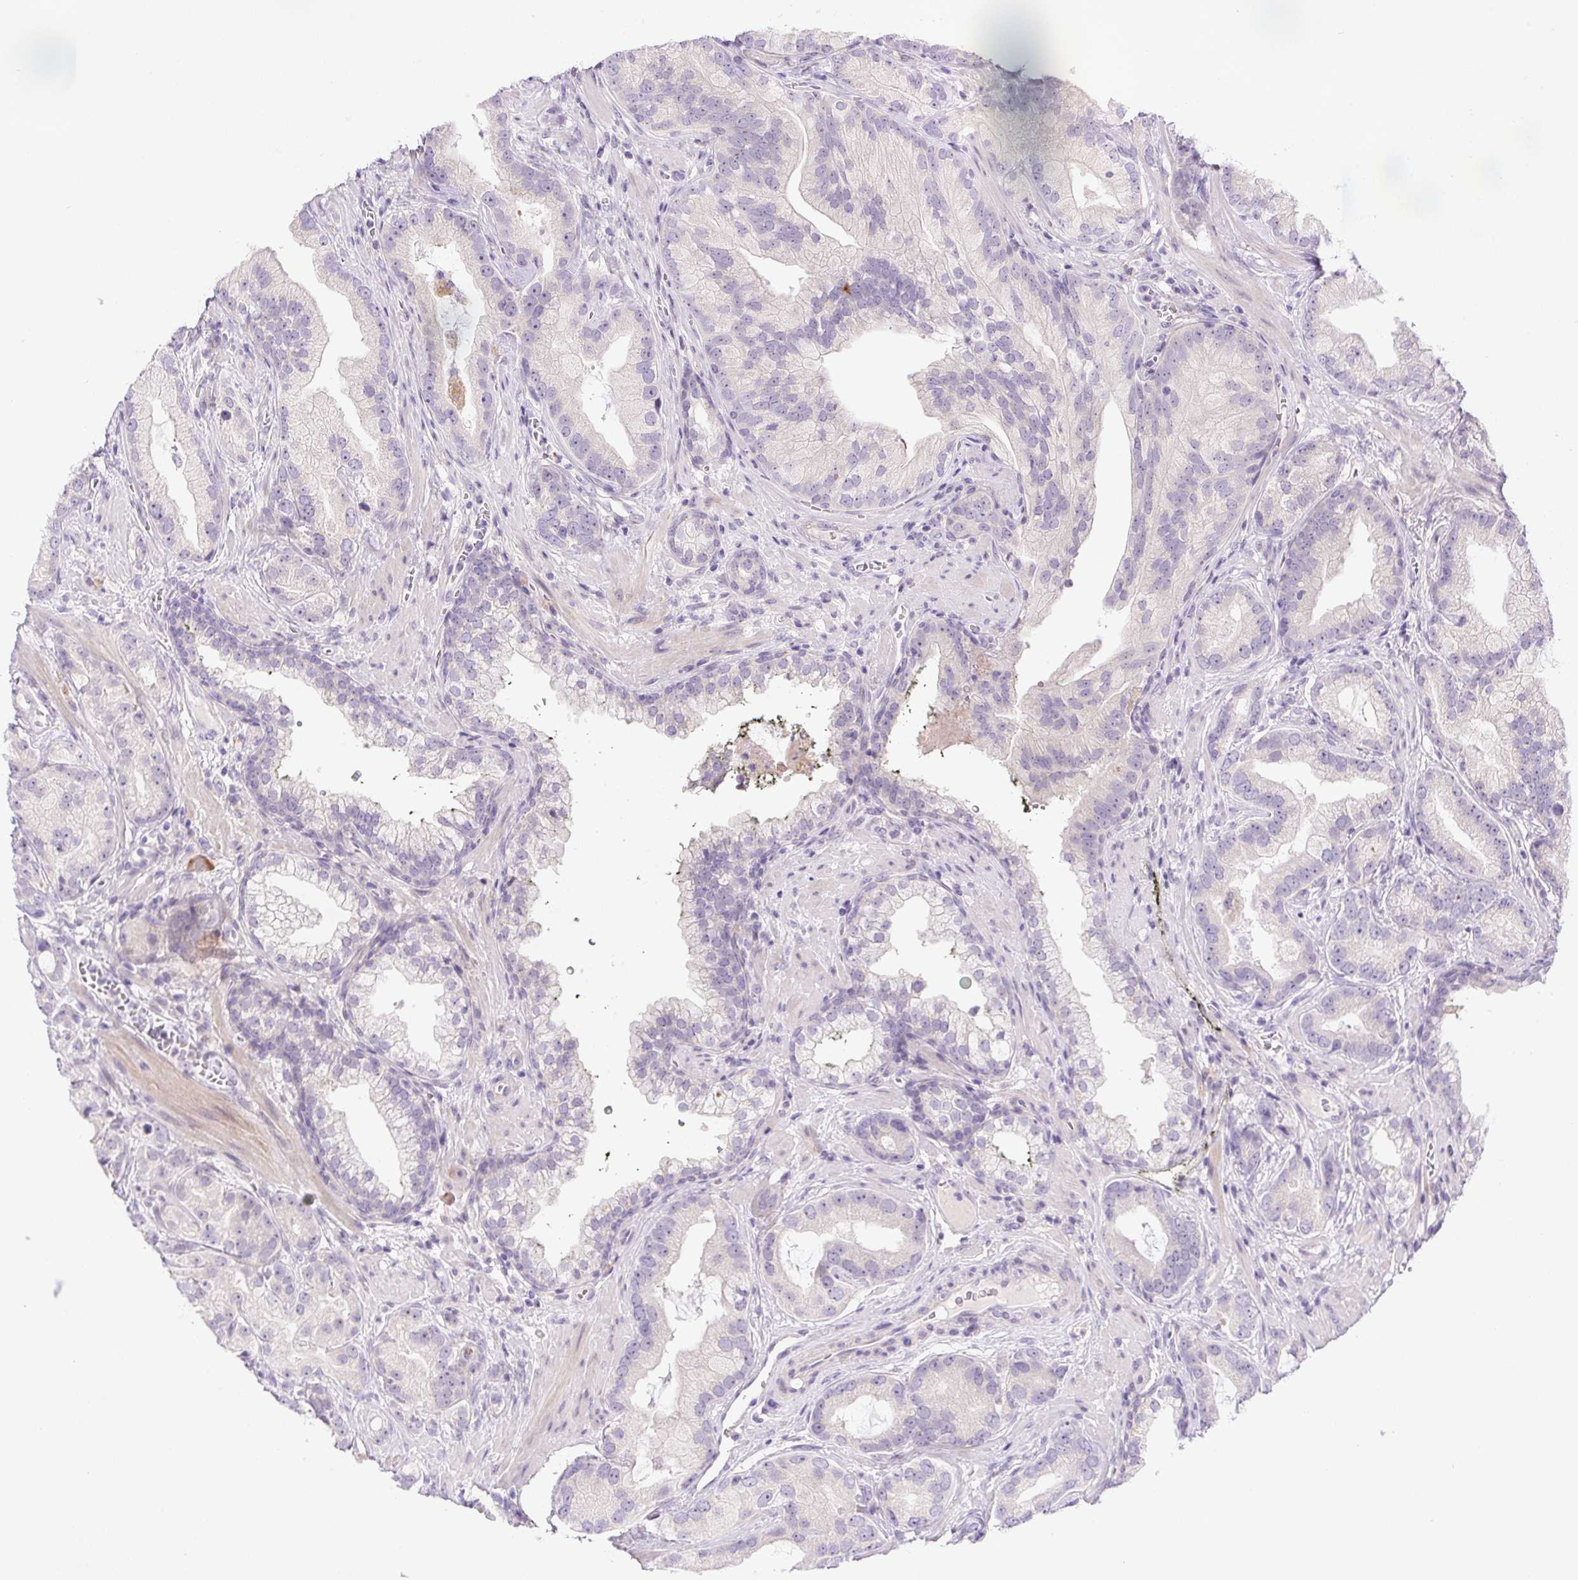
{"staining": {"intensity": "negative", "quantity": "none", "location": "none"}, "tissue": "prostate cancer", "cell_type": "Tumor cells", "image_type": "cancer", "snomed": [{"axis": "morphology", "description": "Adenocarcinoma, Low grade"}, {"axis": "topography", "description": "Prostate"}], "caption": "A micrograph of human prostate cancer (adenocarcinoma (low-grade)) is negative for staining in tumor cells.", "gene": "LRRTM1", "patient": {"sex": "male", "age": 62}}